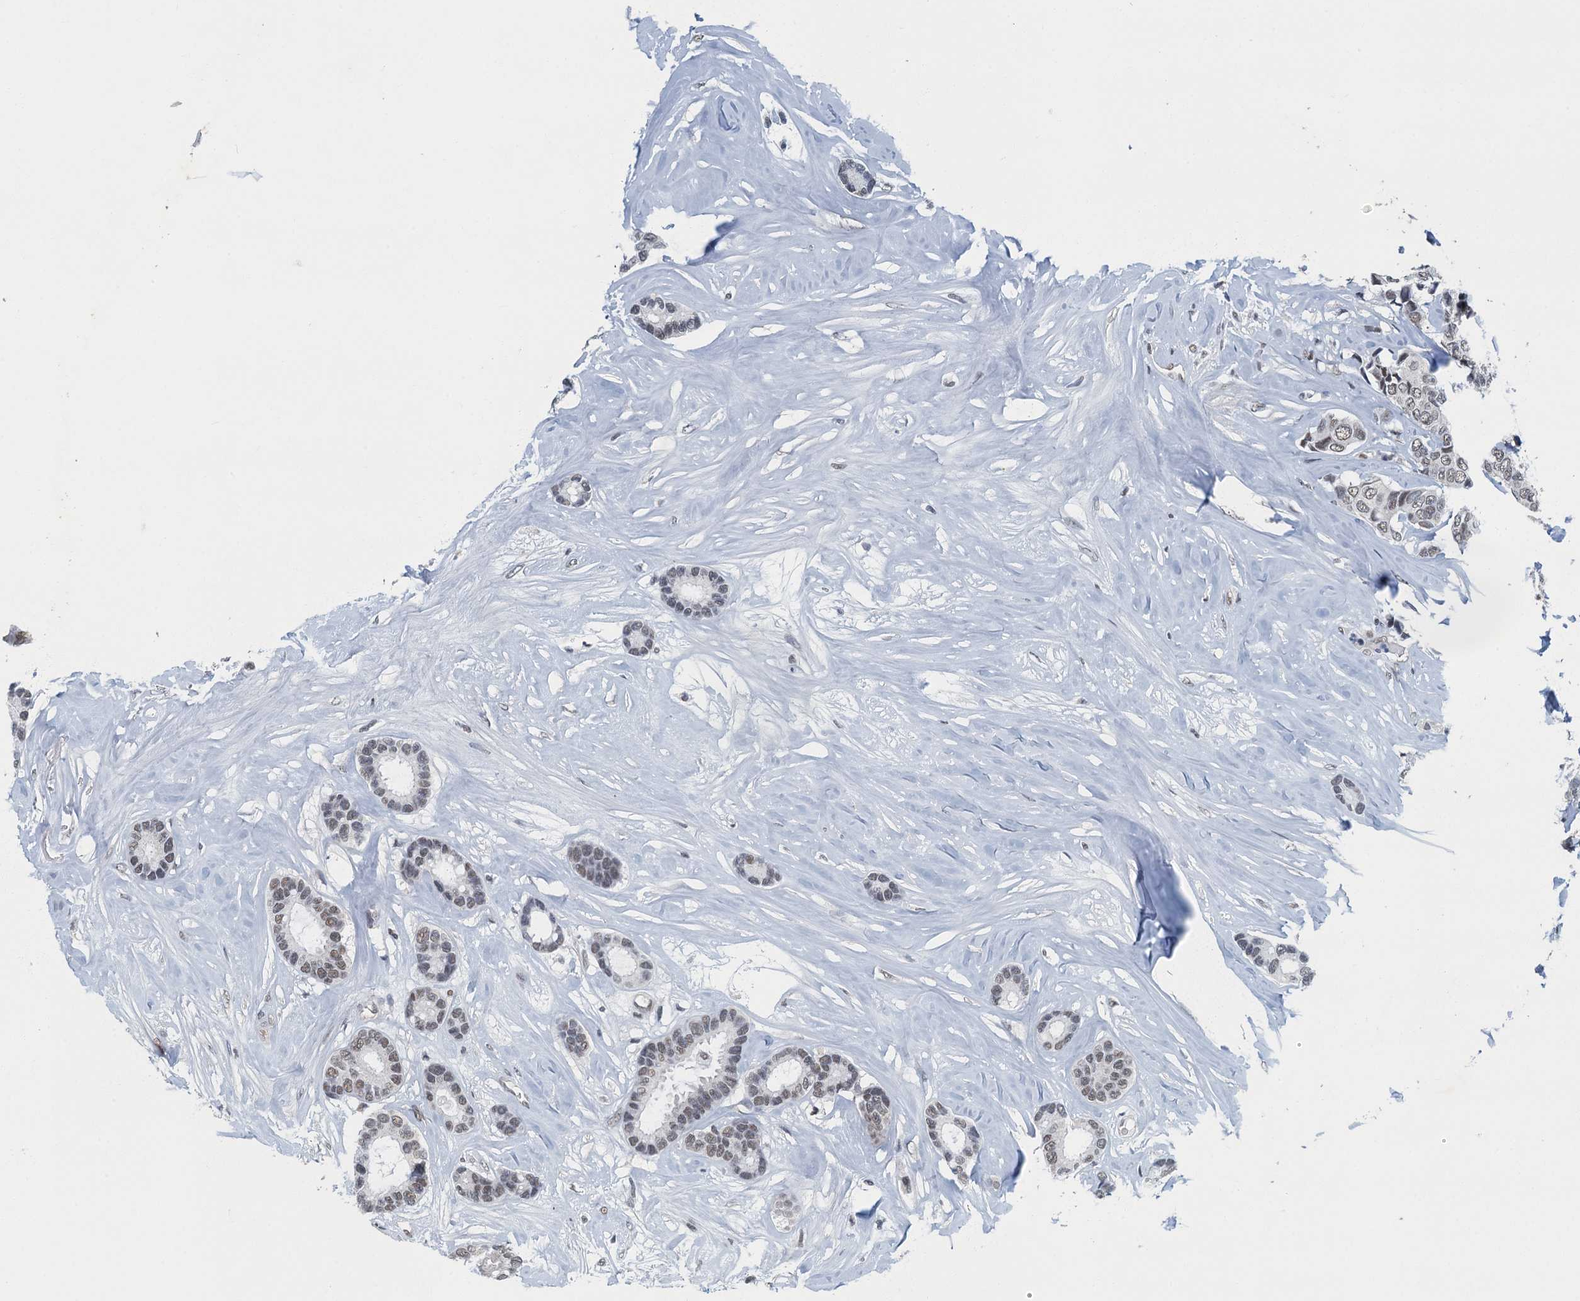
{"staining": {"intensity": "weak", "quantity": "25%-75%", "location": "nuclear"}, "tissue": "breast cancer", "cell_type": "Tumor cells", "image_type": "cancer", "snomed": [{"axis": "morphology", "description": "Duct carcinoma"}, {"axis": "topography", "description": "Breast"}], "caption": "The photomicrograph shows staining of breast intraductal carcinoma, revealing weak nuclear protein positivity (brown color) within tumor cells.", "gene": "GADL1", "patient": {"sex": "female", "age": 87}}